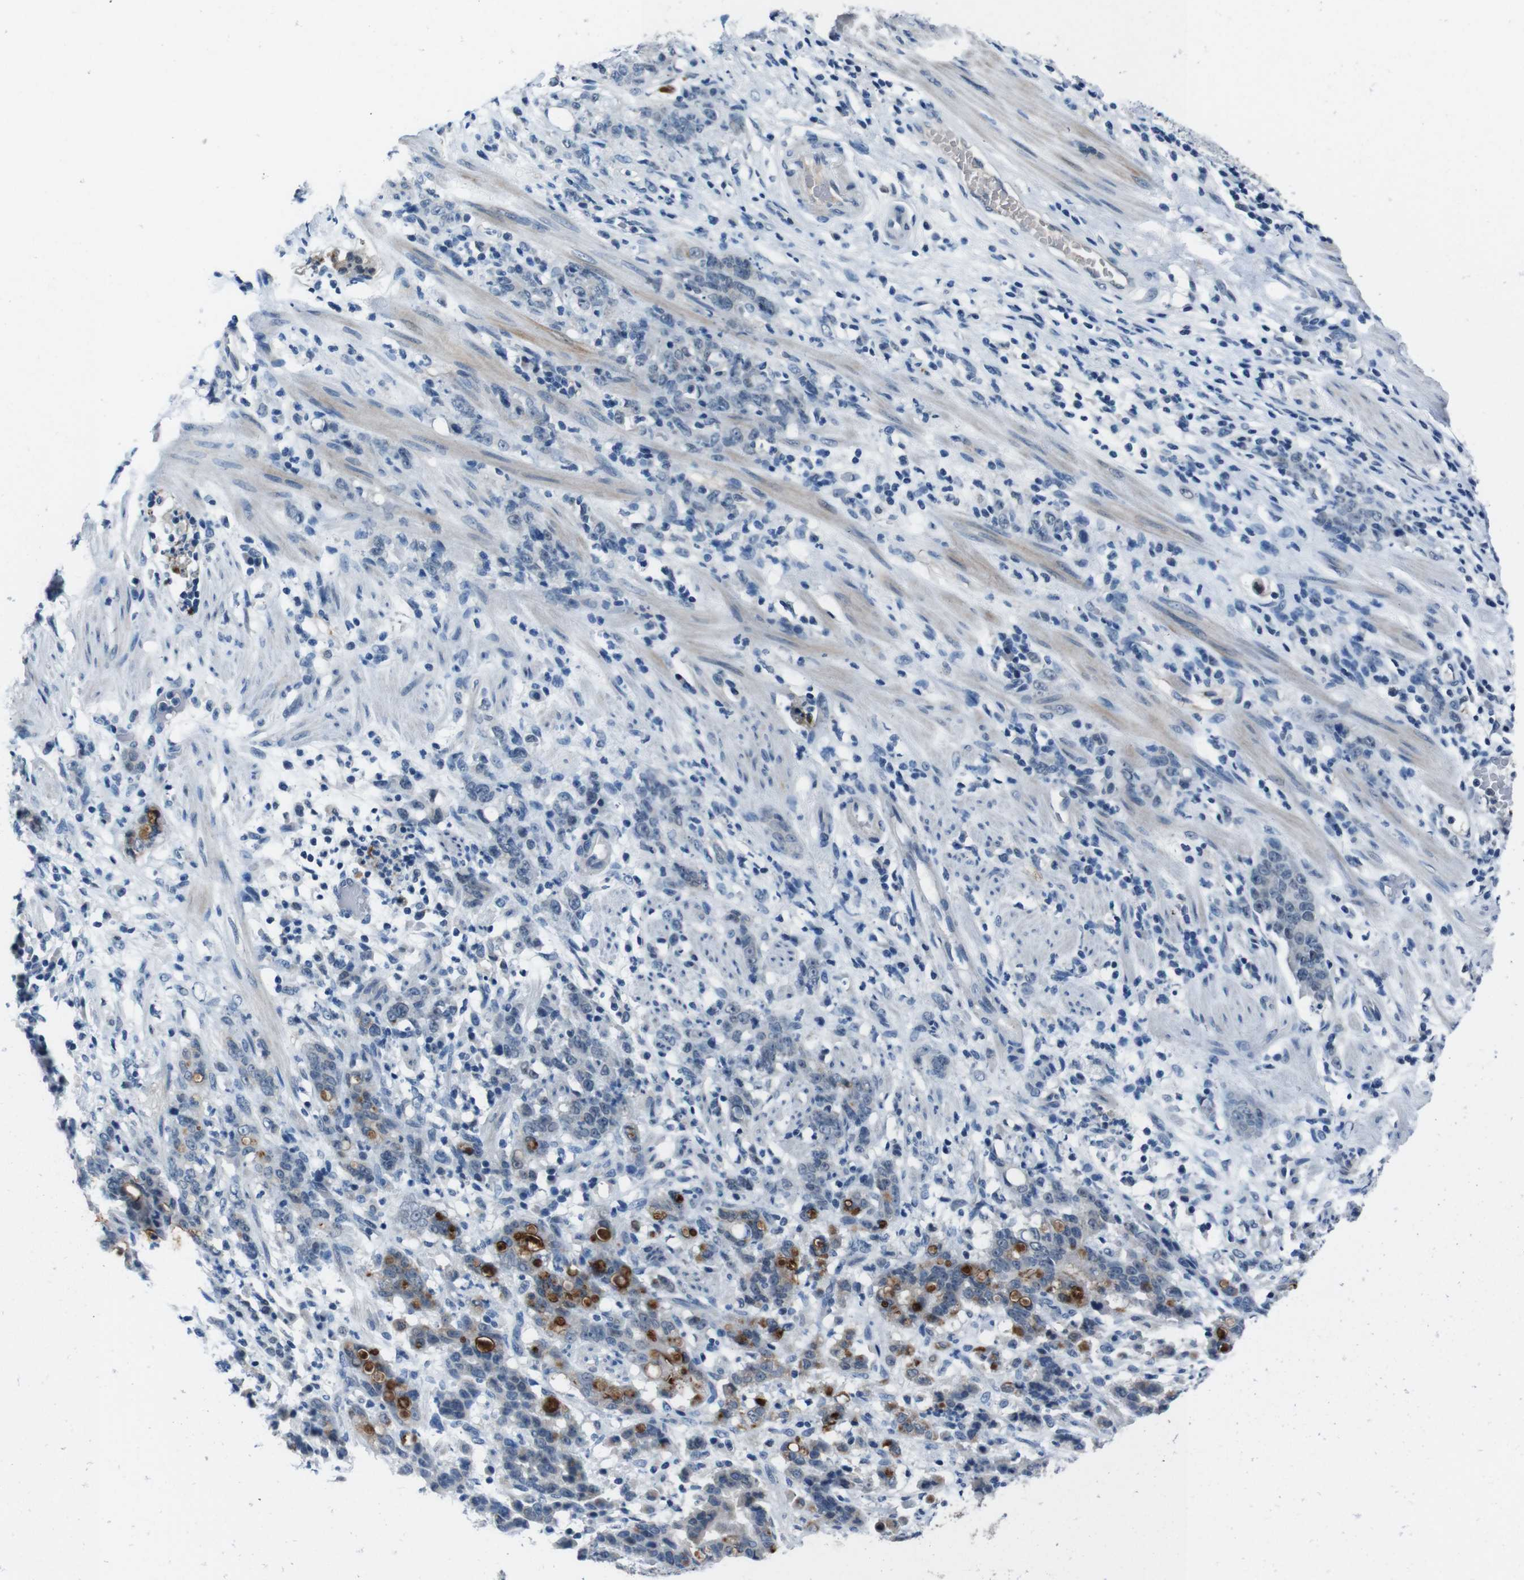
{"staining": {"intensity": "negative", "quantity": "none", "location": "none"}, "tissue": "stomach cancer", "cell_type": "Tumor cells", "image_type": "cancer", "snomed": [{"axis": "morphology", "description": "Adenocarcinoma, NOS"}, {"axis": "topography", "description": "Stomach, lower"}], "caption": "Adenocarcinoma (stomach) was stained to show a protein in brown. There is no significant staining in tumor cells. (Stains: DAB immunohistochemistry (IHC) with hematoxylin counter stain, Microscopy: brightfield microscopy at high magnification).", "gene": "CDHR2", "patient": {"sex": "male", "age": 88}}